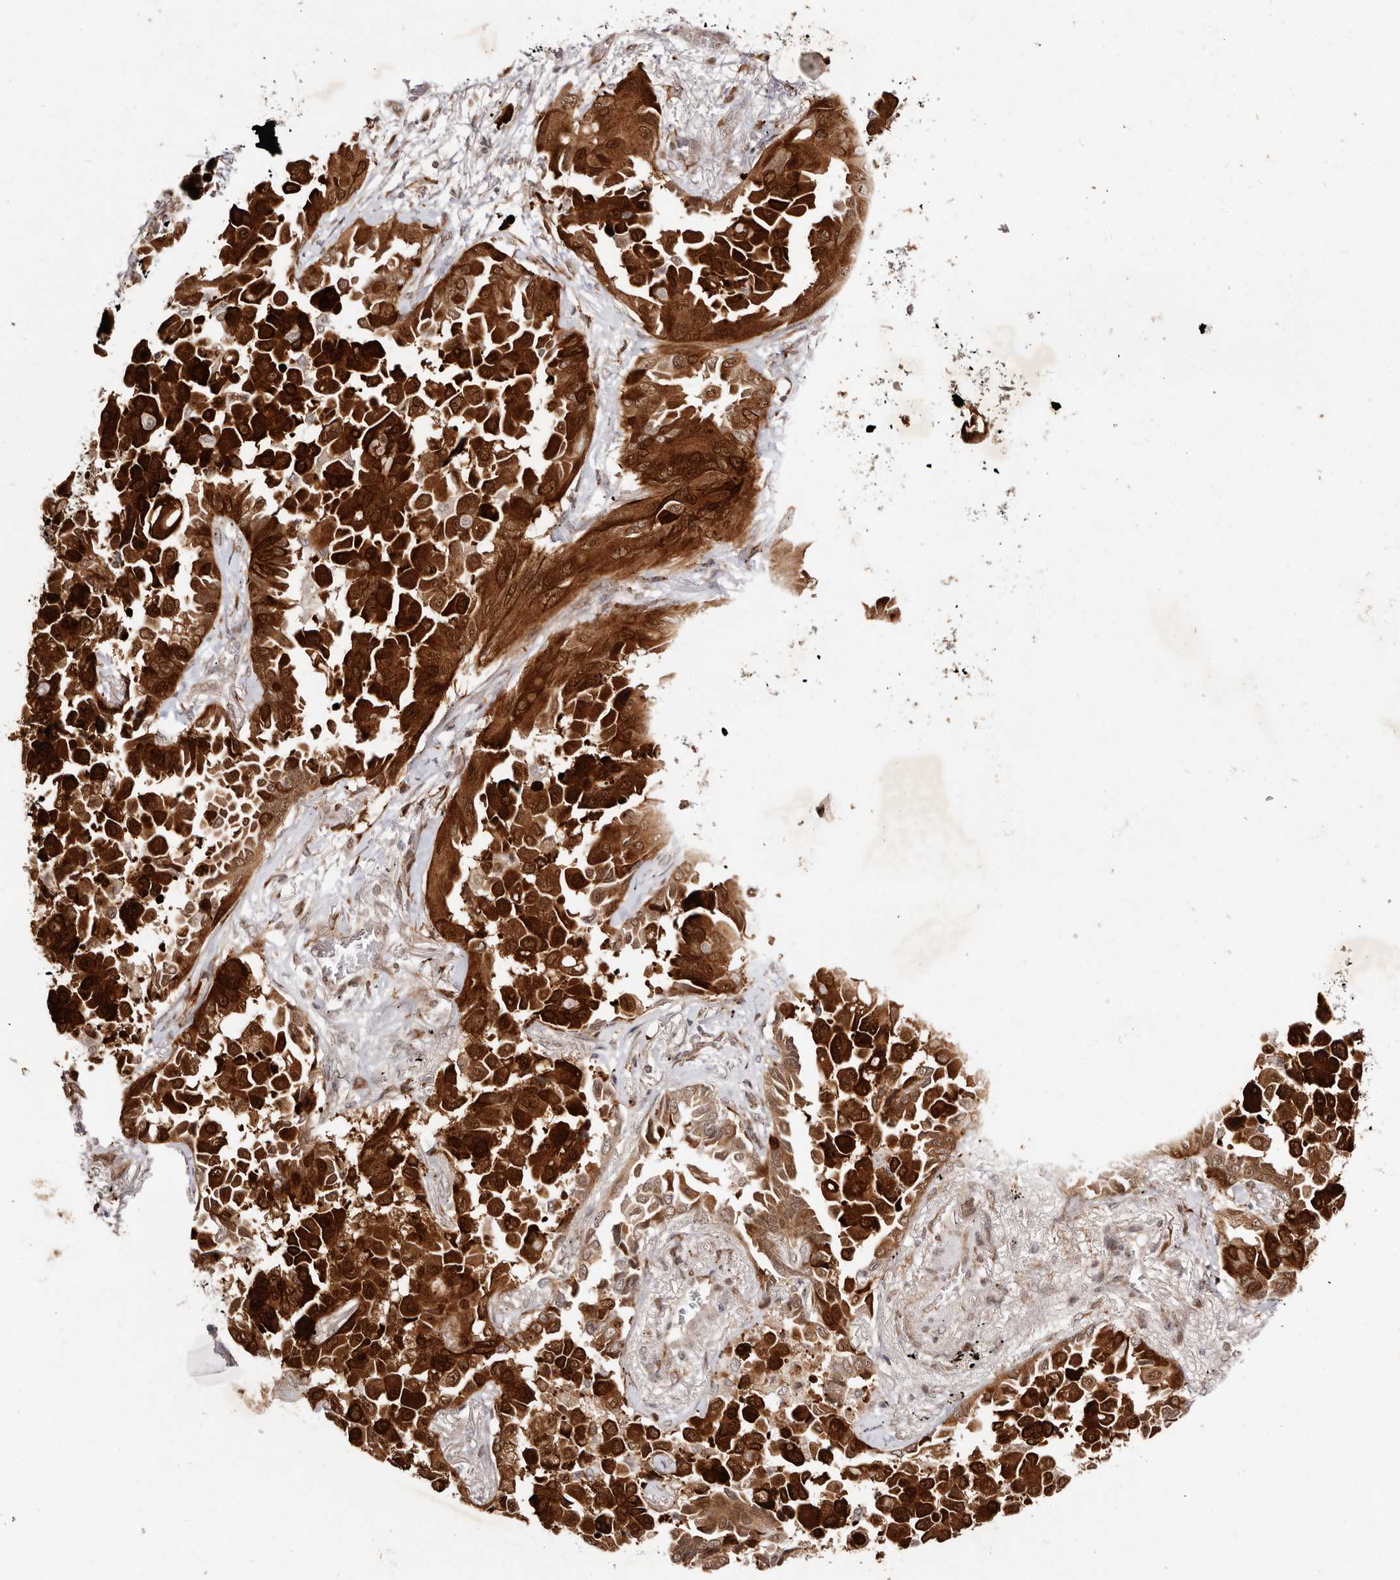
{"staining": {"intensity": "strong", "quantity": ">75%", "location": "cytoplasmic/membranous"}, "tissue": "lung cancer", "cell_type": "Tumor cells", "image_type": "cancer", "snomed": [{"axis": "morphology", "description": "Adenocarcinoma, NOS"}, {"axis": "topography", "description": "Lung"}], "caption": "About >75% of tumor cells in human lung cancer exhibit strong cytoplasmic/membranous protein expression as visualized by brown immunohistochemical staining.", "gene": "BCL2L15", "patient": {"sex": "female", "age": 67}}